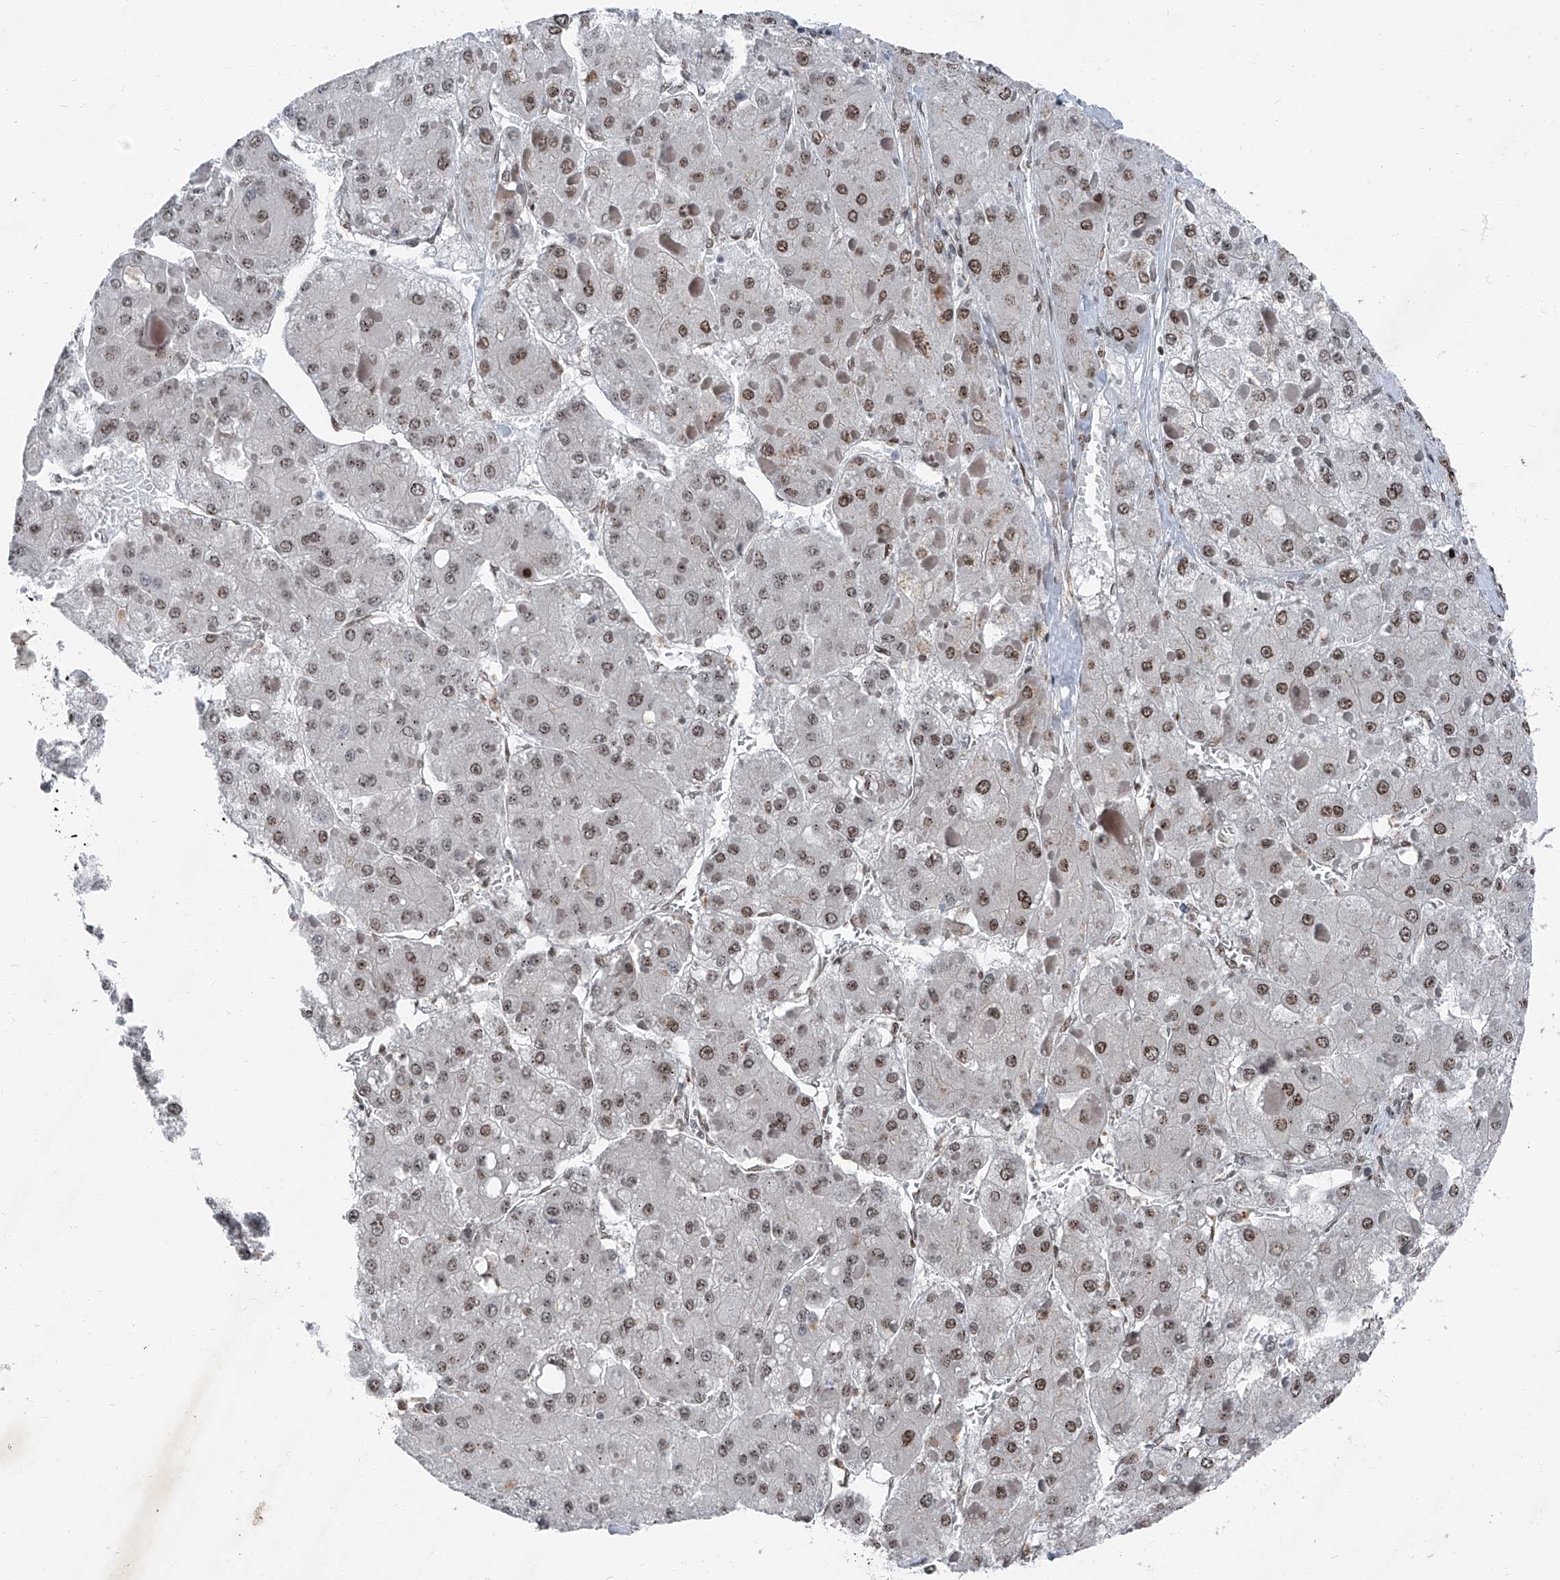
{"staining": {"intensity": "moderate", "quantity": "25%-75%", "location": "nuclear"}, "tissue": "liver cancer", "cell_type": "Tumor cells", "image_type": "cancer", "snomed": [{"axis": "morphology", "description": "Carcinoma, Hepatocellular, NOS"}, {"axis": "topography", "description": "Liver"}], "caption": "This is a photomicrograph of immunohistochemistry staining of liver hepatocellular carcinoma, which shows moderate expression in the nuclear of tumor cells.", "gene": "BMI1", "patient": {"sex": "female", "age": 73}}